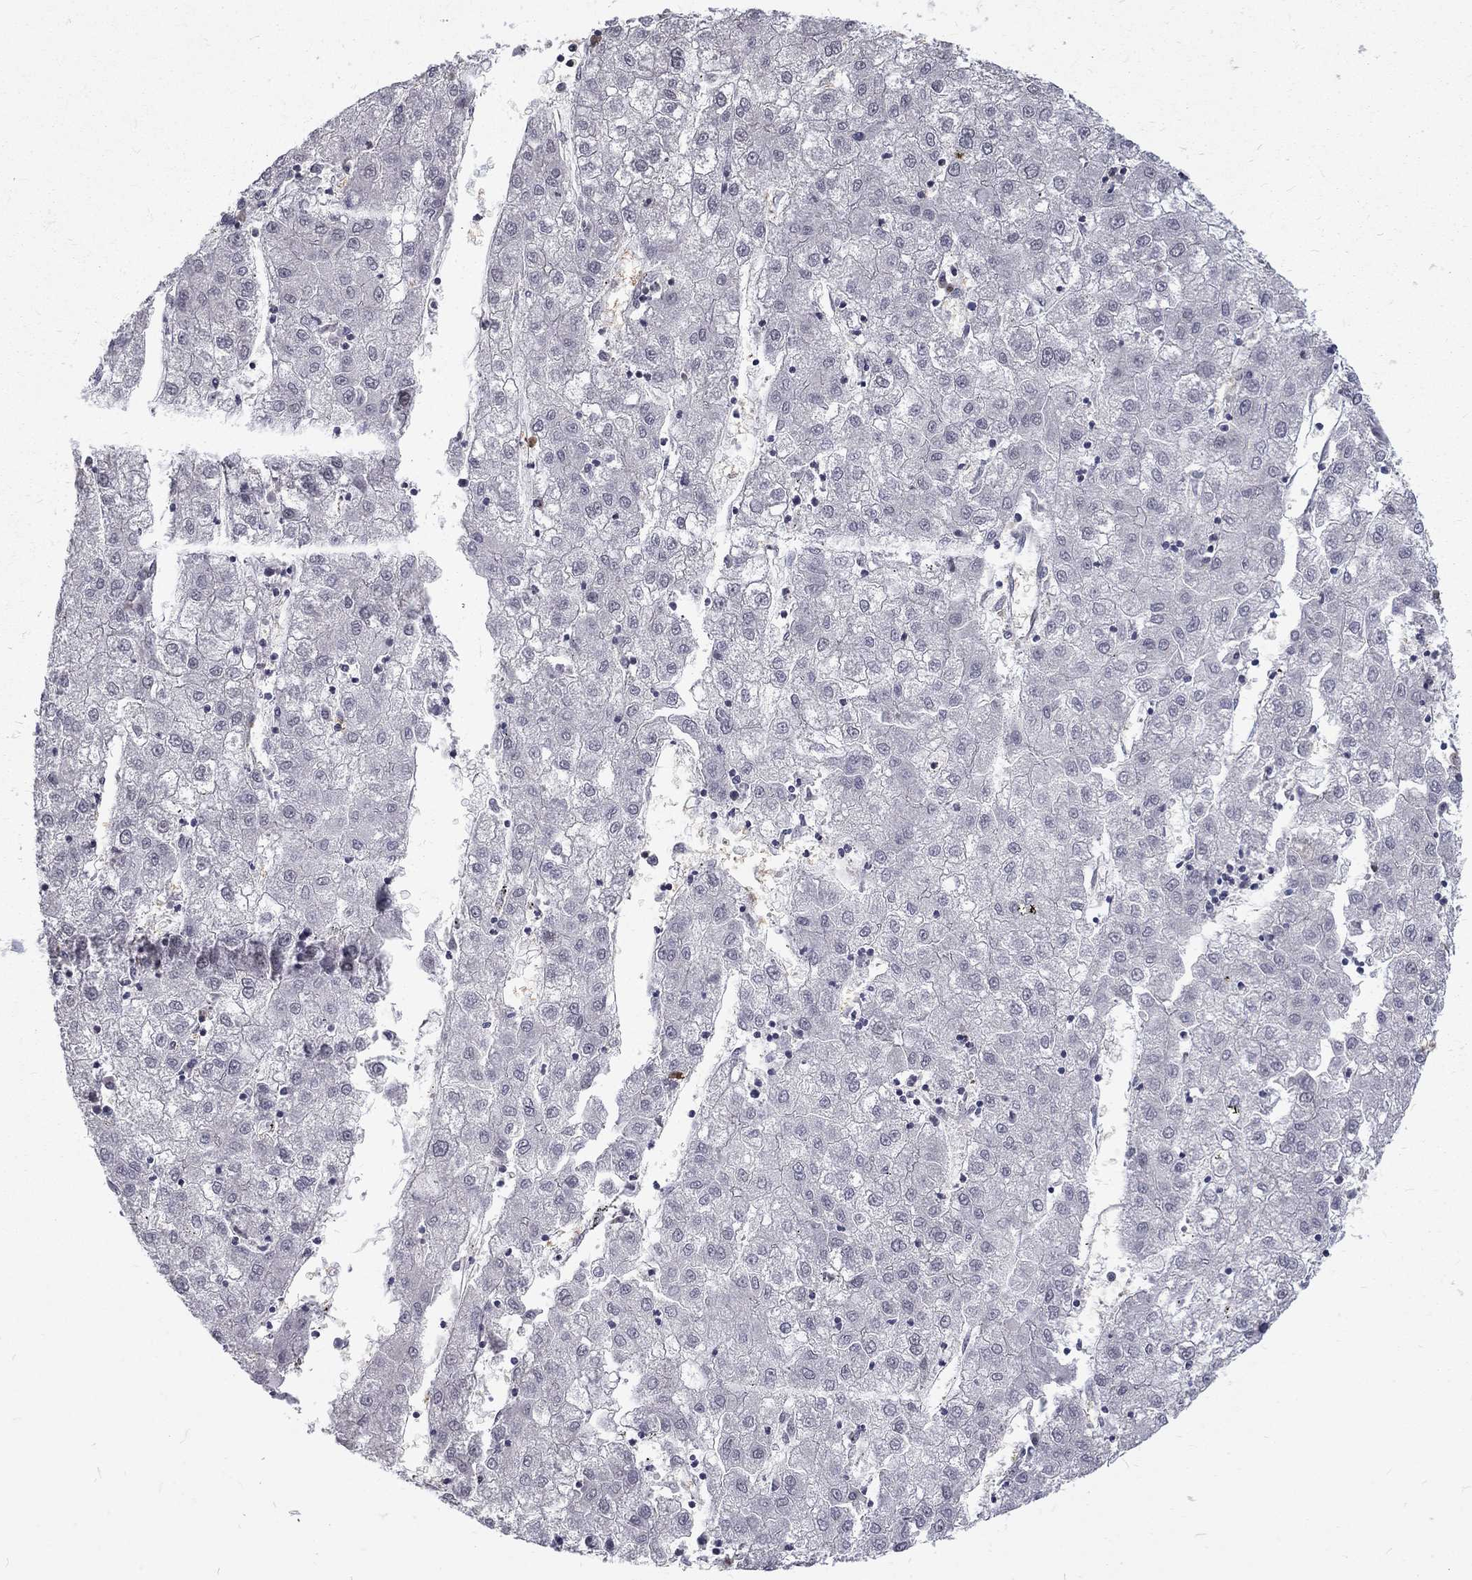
{"staining": {"intensity": "negative", "quantity": "none", "location": "none"}, "tissue": "liver cancer", "cell_type": "Tumor cells", "image_type": "cancer", "snomed": [{"axis": "morphology", "description": "Carcinoma, Hepatocellular, NOS"}, {"axis": "topography", "description": "Liver"}], "caption": "Protein analysis of liver cancer reveals no significant staining in tumor cells.", "gene": "TCEAL1", "patient": {"sex": "male", "age": 72}}